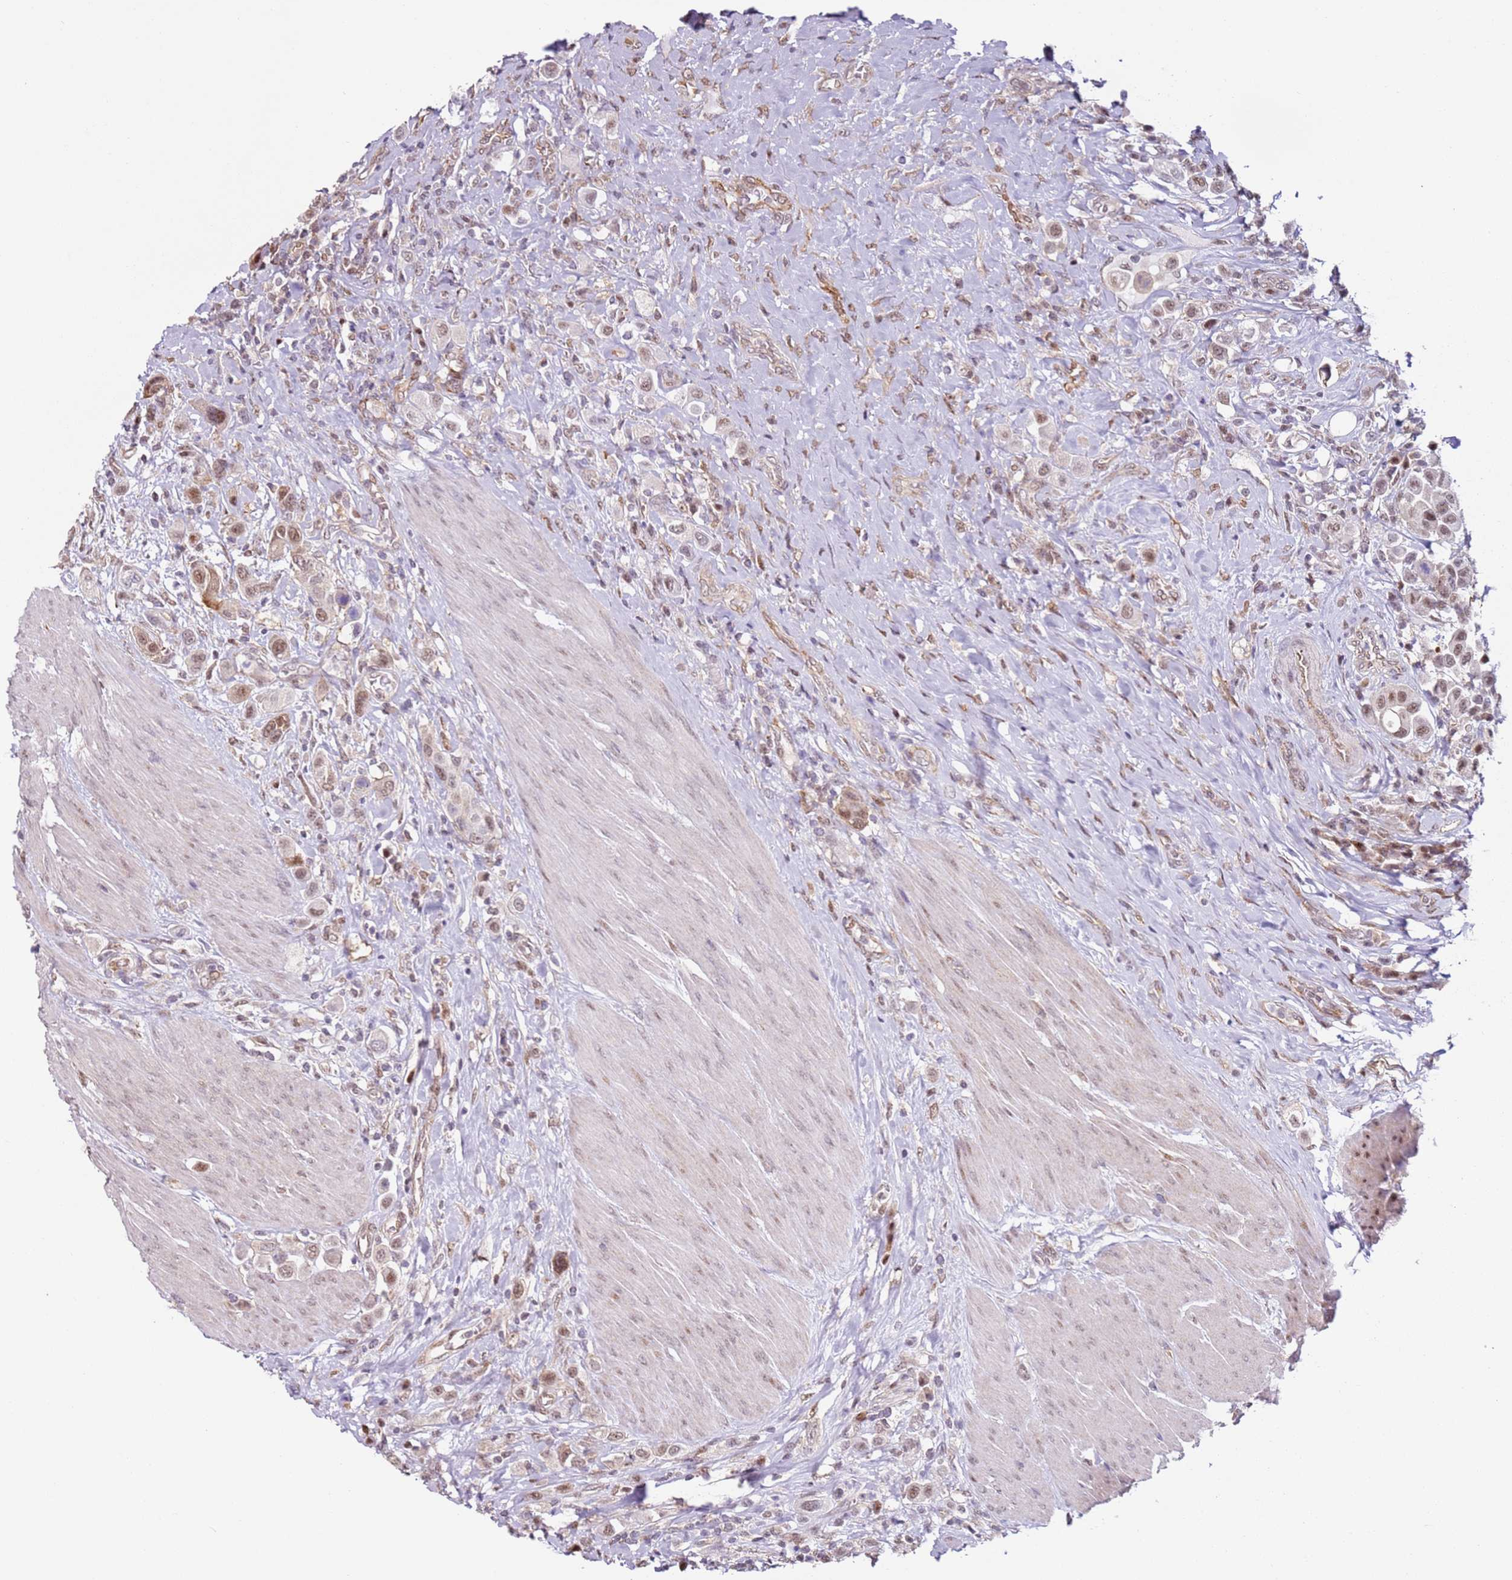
{"staining": {"intensity": "moderate", "quantity": "<25%", "location": "nuclear"}, "tissue": "urothelial cancer", "cell_type": "Tumor cells", "image_type": "cancer", "snomed": [{"axis": "morphology", "description": "Urothelial carcinoma, High grade"}, {"axis": "topography", "description": "Urinary bladder"}], "caption": "An image of urothelial carcinoma (high-grade) stained for a protein reveals moderate nuclear brown staining in tumor cells.", "gene": "PSMD4", "patient": {"sex": "male", "age": 50}}